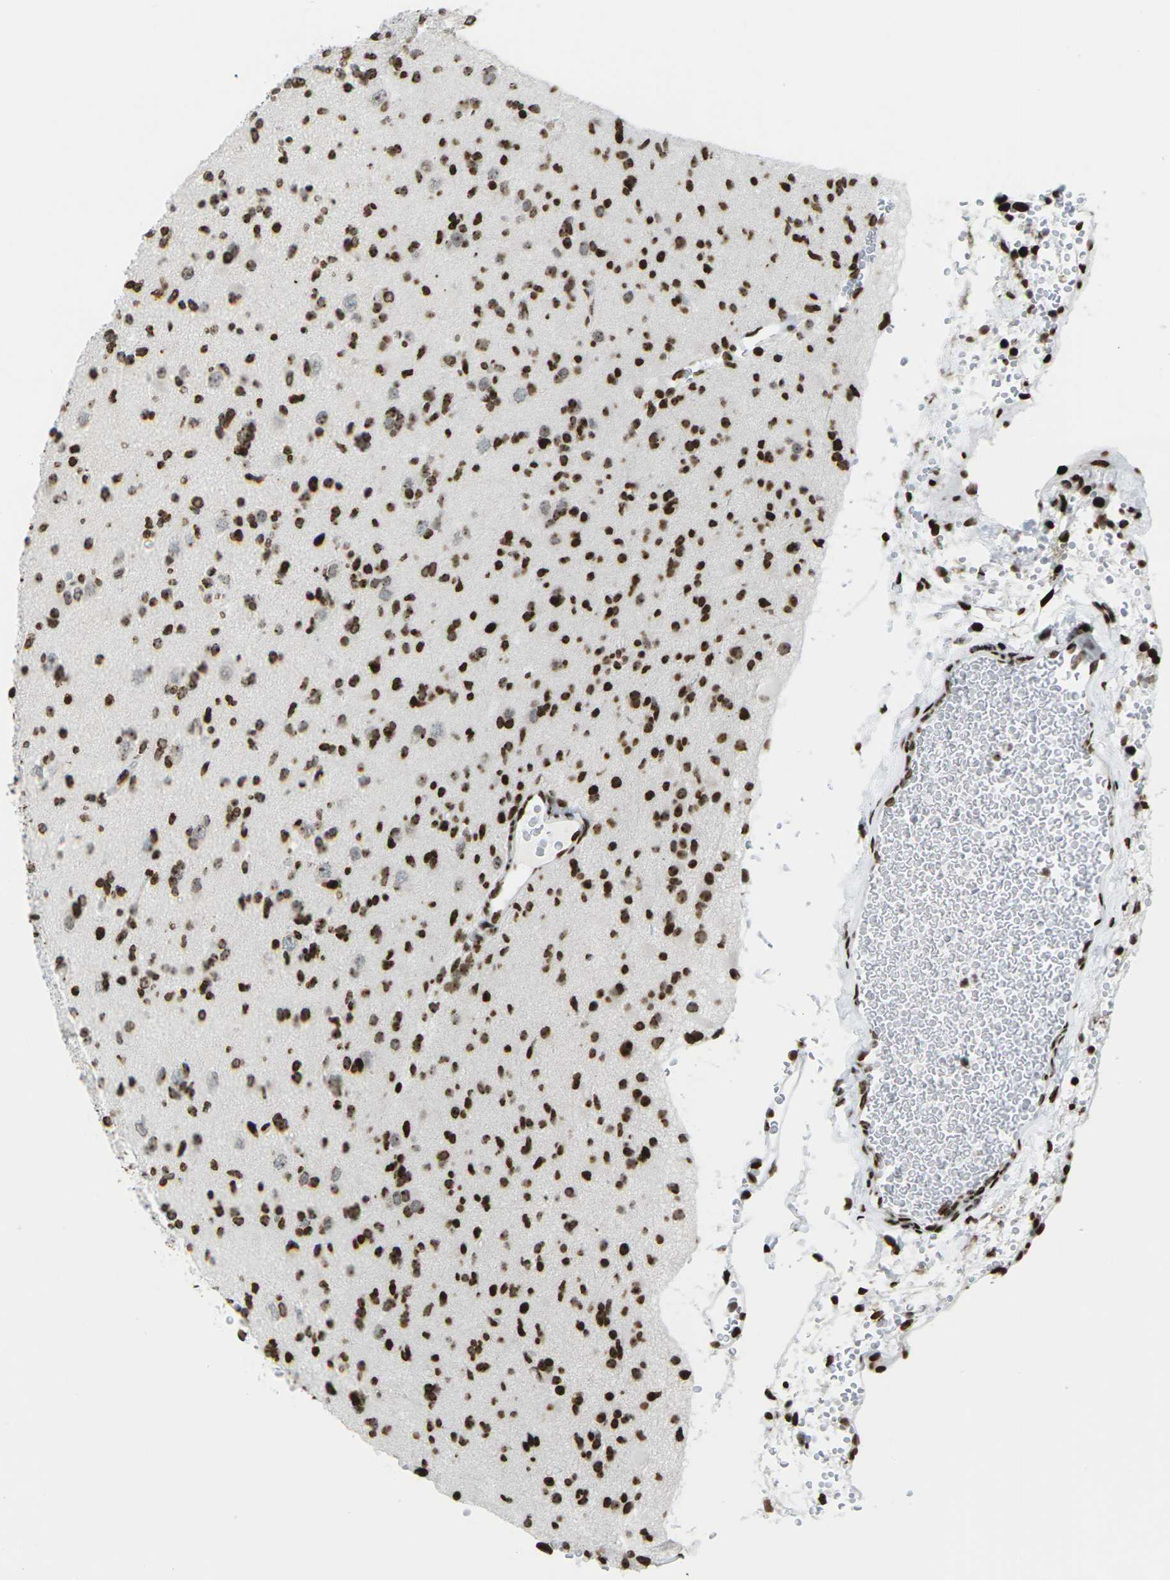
{"staining": {"intensity": "strong", "quantity": ">75%", "location": "nuclear"}, "tissue": "glioma", "cell_type": "Tumor cells", "image_type": "cancer", "snomed": [{"axis": "morphology", "description": "Glioma, malignant, Low grade"}, {"axis": "topography", "description": "Brain"}], "caption": "An image showing strong nuclear staining in approximately >75% of tumor cells in malignant glioma (low-grade), as visualized by brown immunohistochemical staining.", "gene": "H1-4", "patient": {"sex": "female", "age": 22}}